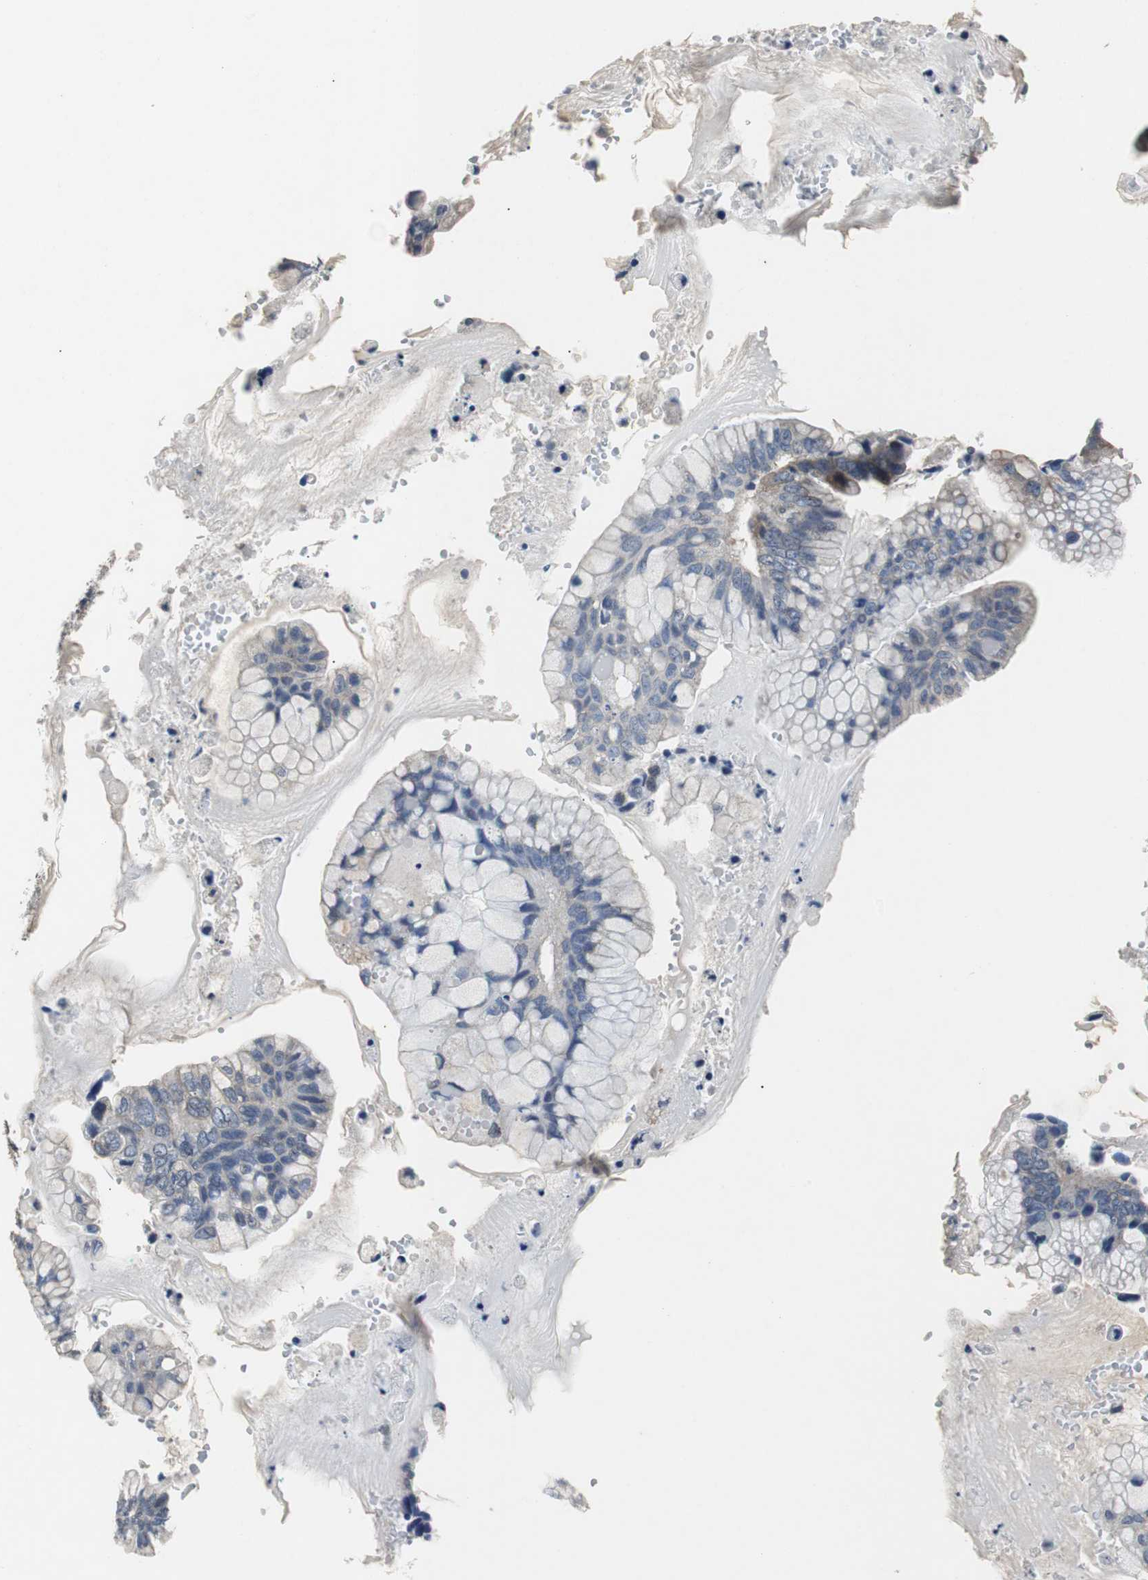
{"staining": {"intensity": "weak", "quantity": "<25%", "location": "cytoplasmic/membranous"}, "tissue": "ovarian cancer", "cell_type": "Tumor cells", "image_type": "cancer", "snomed": [{"axis": "morphology", "description": "Cystadenocarcinoma, mucinous, NOS"}, {"axis": "topography", "description": "Ovary"}], "caption": "DAB immunohistochemical staining of human ovarian mucinous cystadenocarcinoma exhibits no significant positivity in tumor cells.", "gene": "ISCU", "patient": {"sex": "female", "age": 36}}